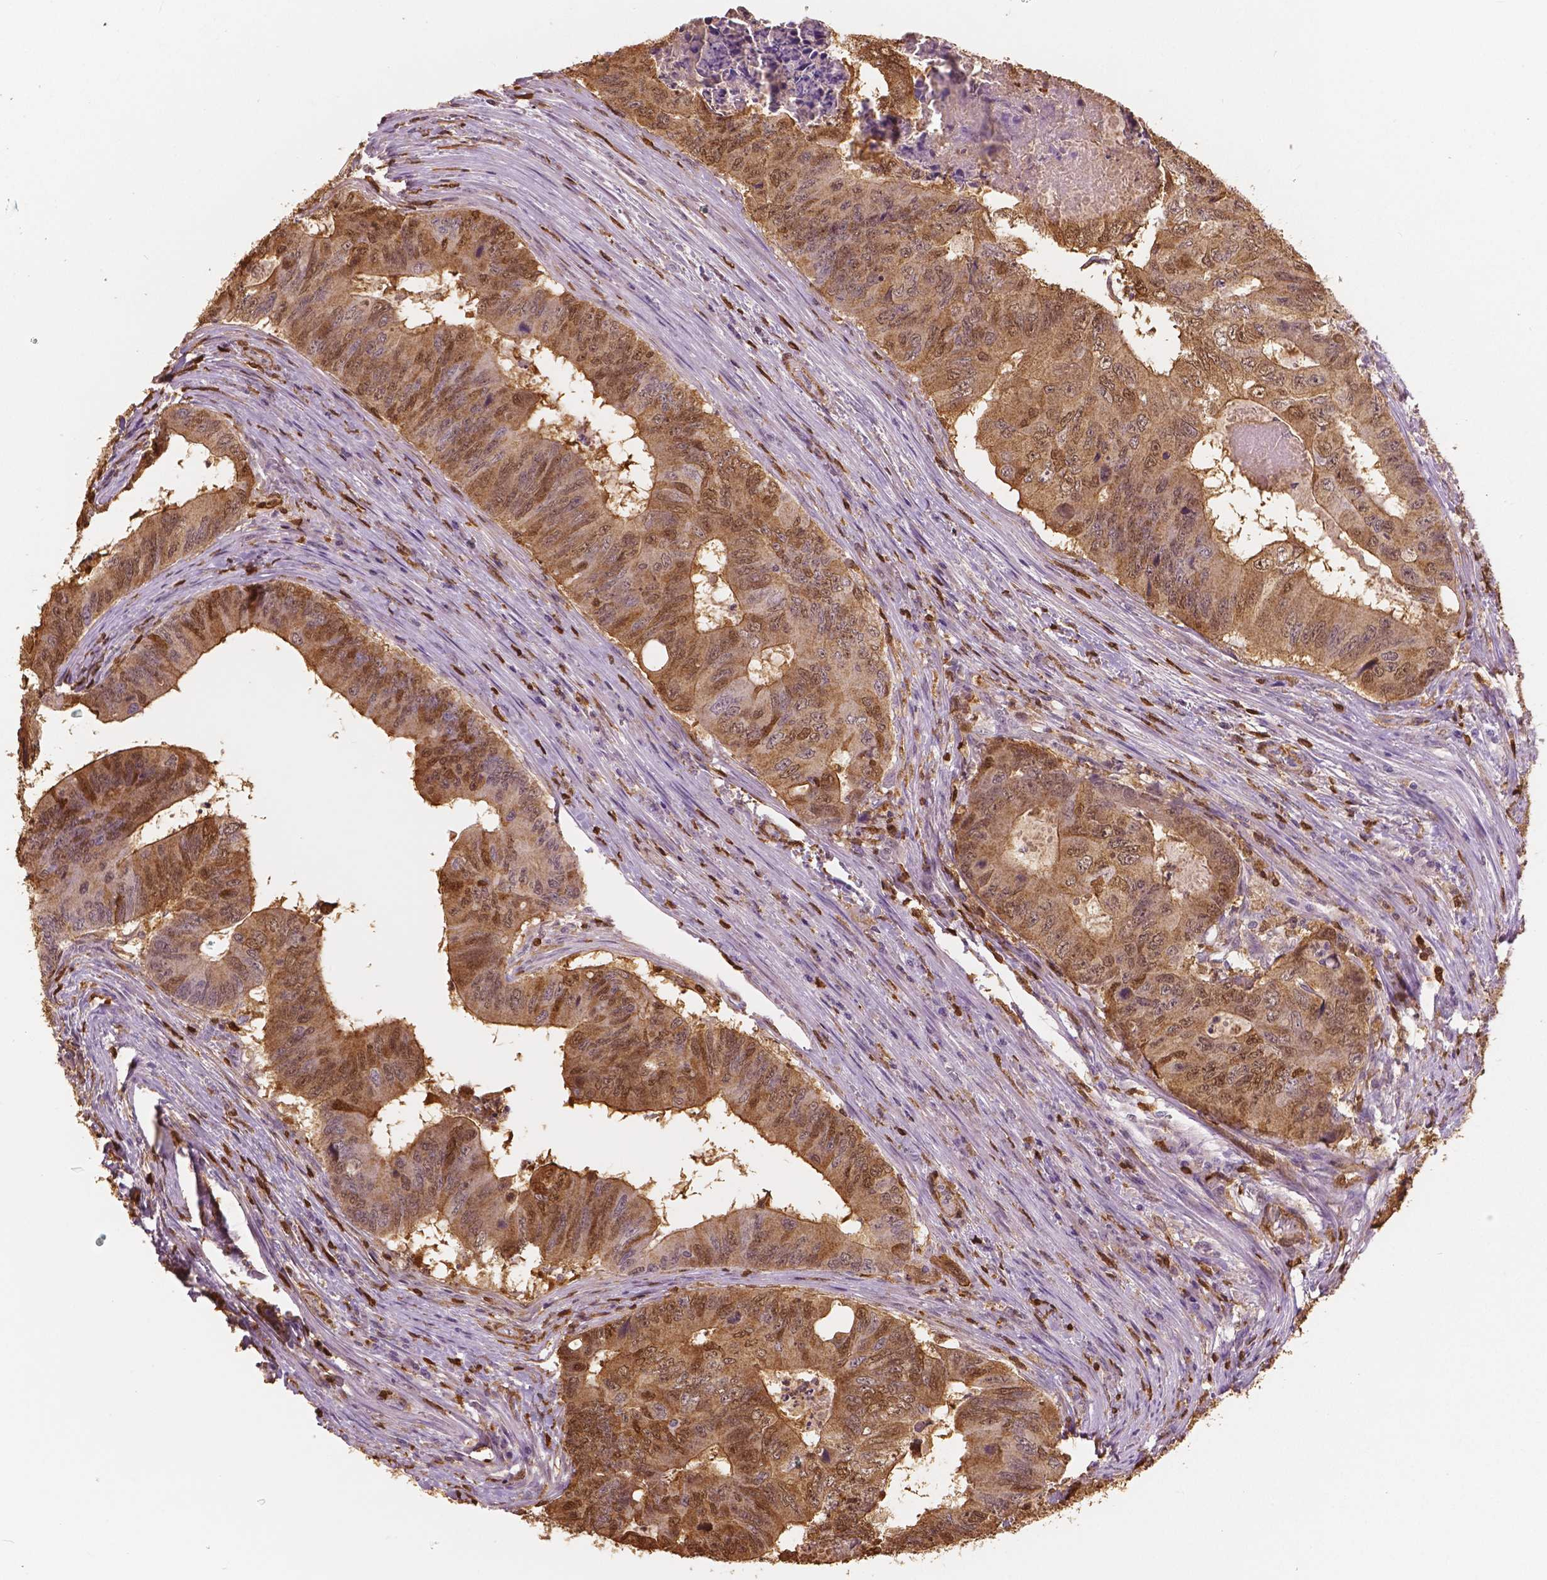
{"staining": {"intensity": "moderate", "quantity": ">75%", "location": "cytoplasmic/membranous,nuclear"}, "tissue": "colorectal cancer", "cell_type": "Tumor cells", "image_type": "cancer", "snomed": [{"axis": "morphology", "description": "Adenocarcinoma, NOS"}, {"axis": "topography", "description": "Colon"}], "caption": "Human colorectal cancer stained for a protein (brown) demonstrates moderate cytoplasmic/membranous and nuclear positive positivity in about >75% of tumor cells.", "gene": "S100A4", "patient": {"sex": "male", "age": 53}}